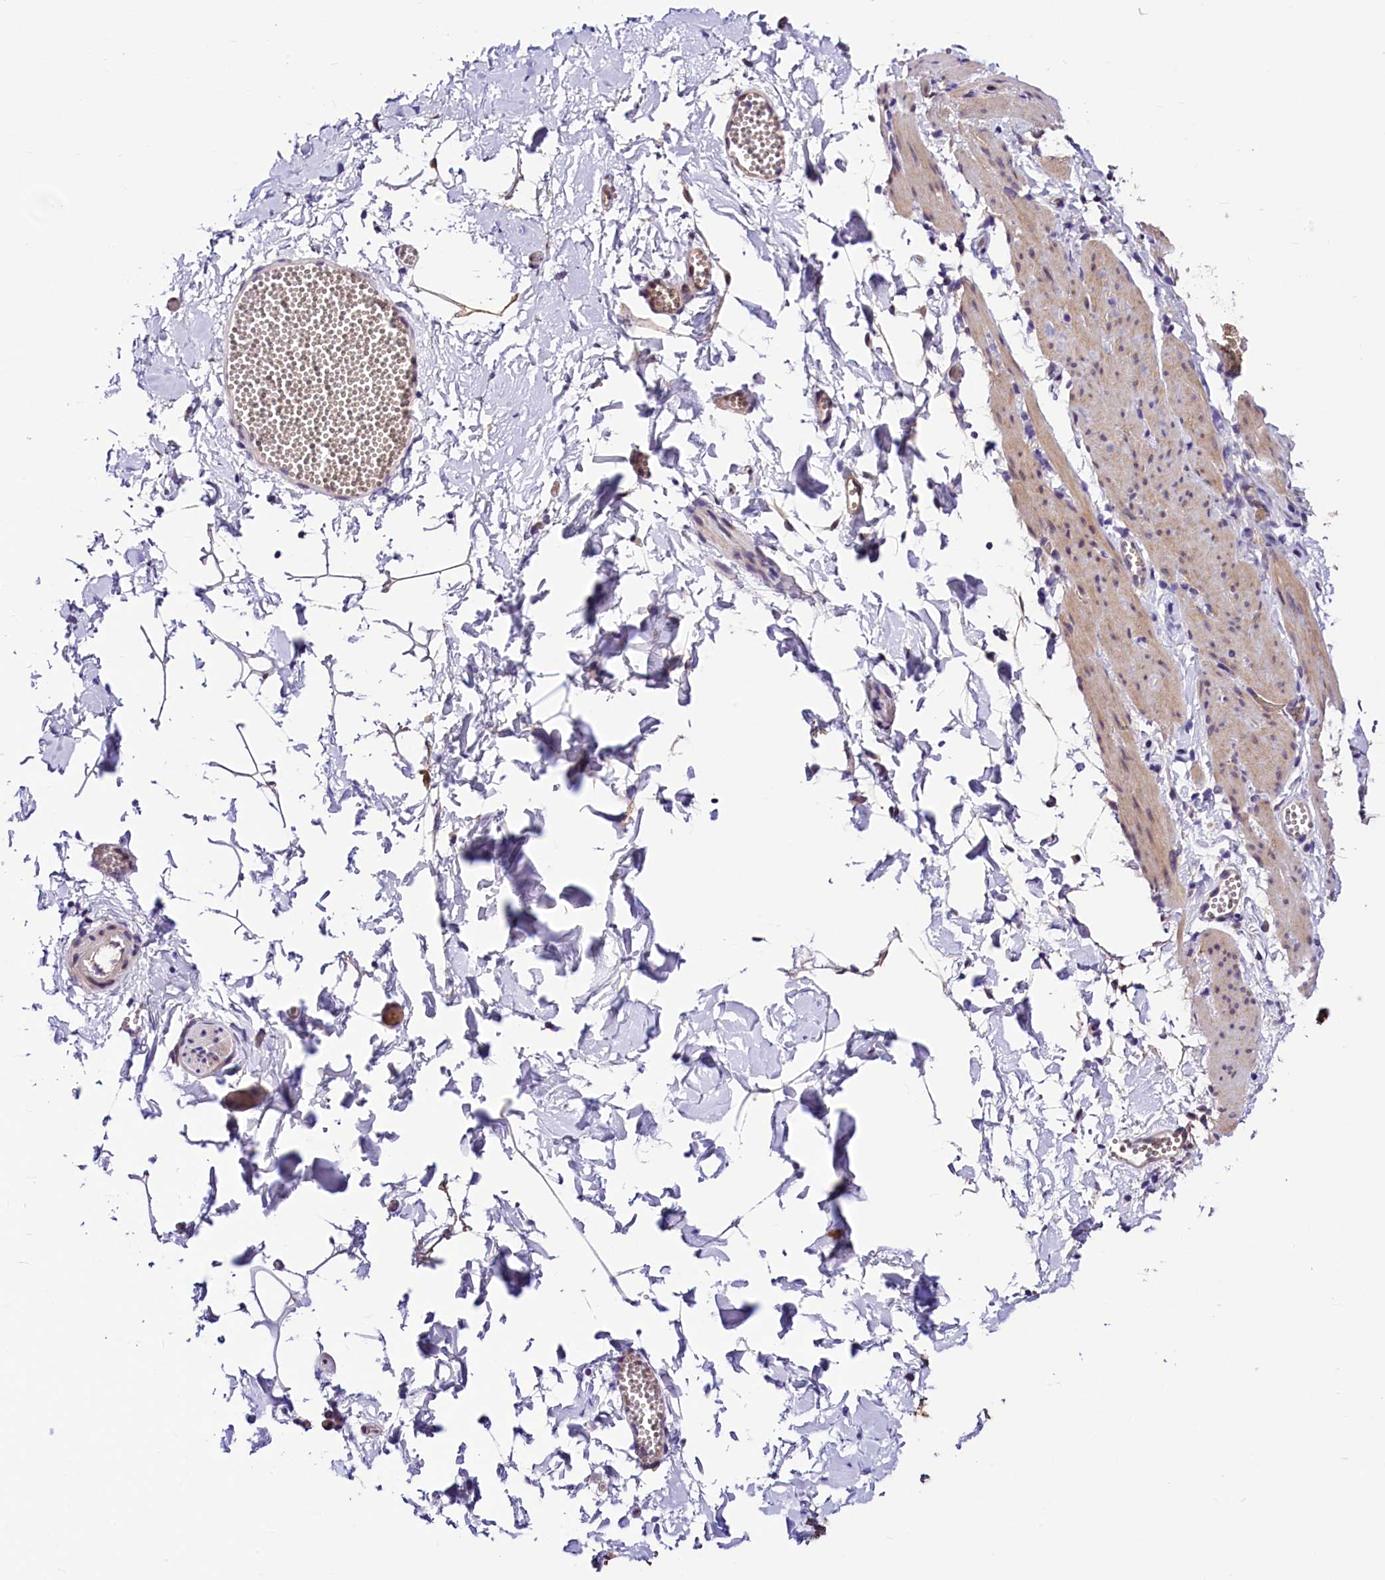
{"staining": {"intensity": "negative", "quantity": "none", "location": "none"}, "tissue": "adipose tissue", "cell_type": "Adipocytes", "image_type": "normal", "snomed": [{"axis": "morphology", "description": "Normal tissue, NOS"}, {"axis": "topography", "description": "Gallbladder"}, {"axis": "topography", "description": "Peripheral nerve tissue"}], "caption": "High magnification brightfield microscopy of unremarkable adipose tissue stained with DAB (brown) and counterstained with hematoxylin (blue): adipocytes show no significant staining. Nuclei are stained in blue.", "gene": "ARMC6", "patient": {"sex": "male", "age": 38}}